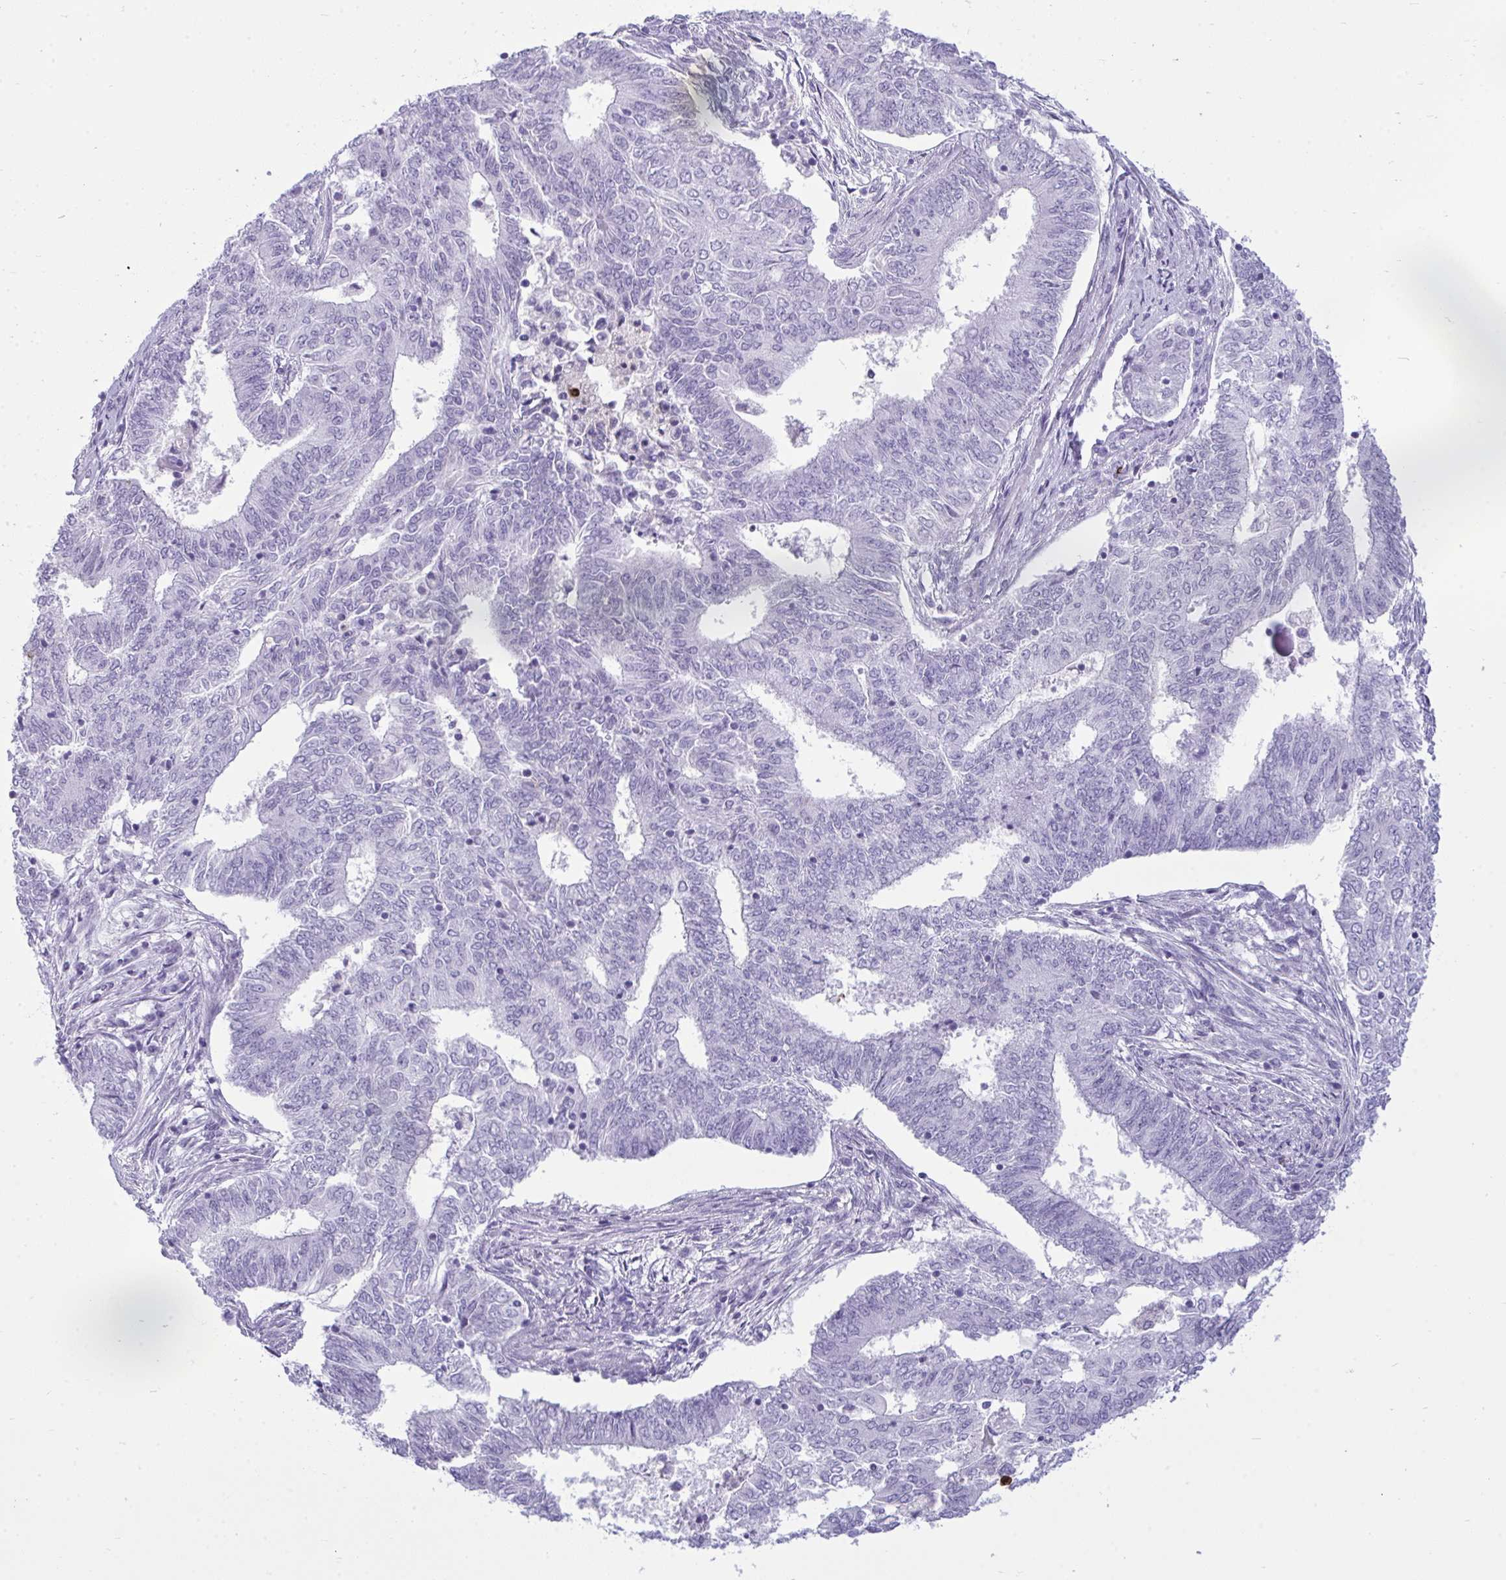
{"staining": {"intensity": "negative", "quantity": "none", "location": "none"}, "tissue": "endometrial cancer", "cell_type": "Tumor cells", "image_type": "cancer", "snomed": [{"axis": "morphology", "description": "Adenocarcinoma, NOS"}, {"axis": "topography", "description": "Endometrium"}], "caption": "Immunohistochemical staining of endometrial cancer (adenocarcinoma) displays no significant staining in tumor cells. (Brightfield microscopy of DAB (3,3'-diaminobenzidine) immunohistochemistry (IHC) at high magnification).", "gene": "ARHGAP42", "patient": {"sex": "female", "age": 62}}